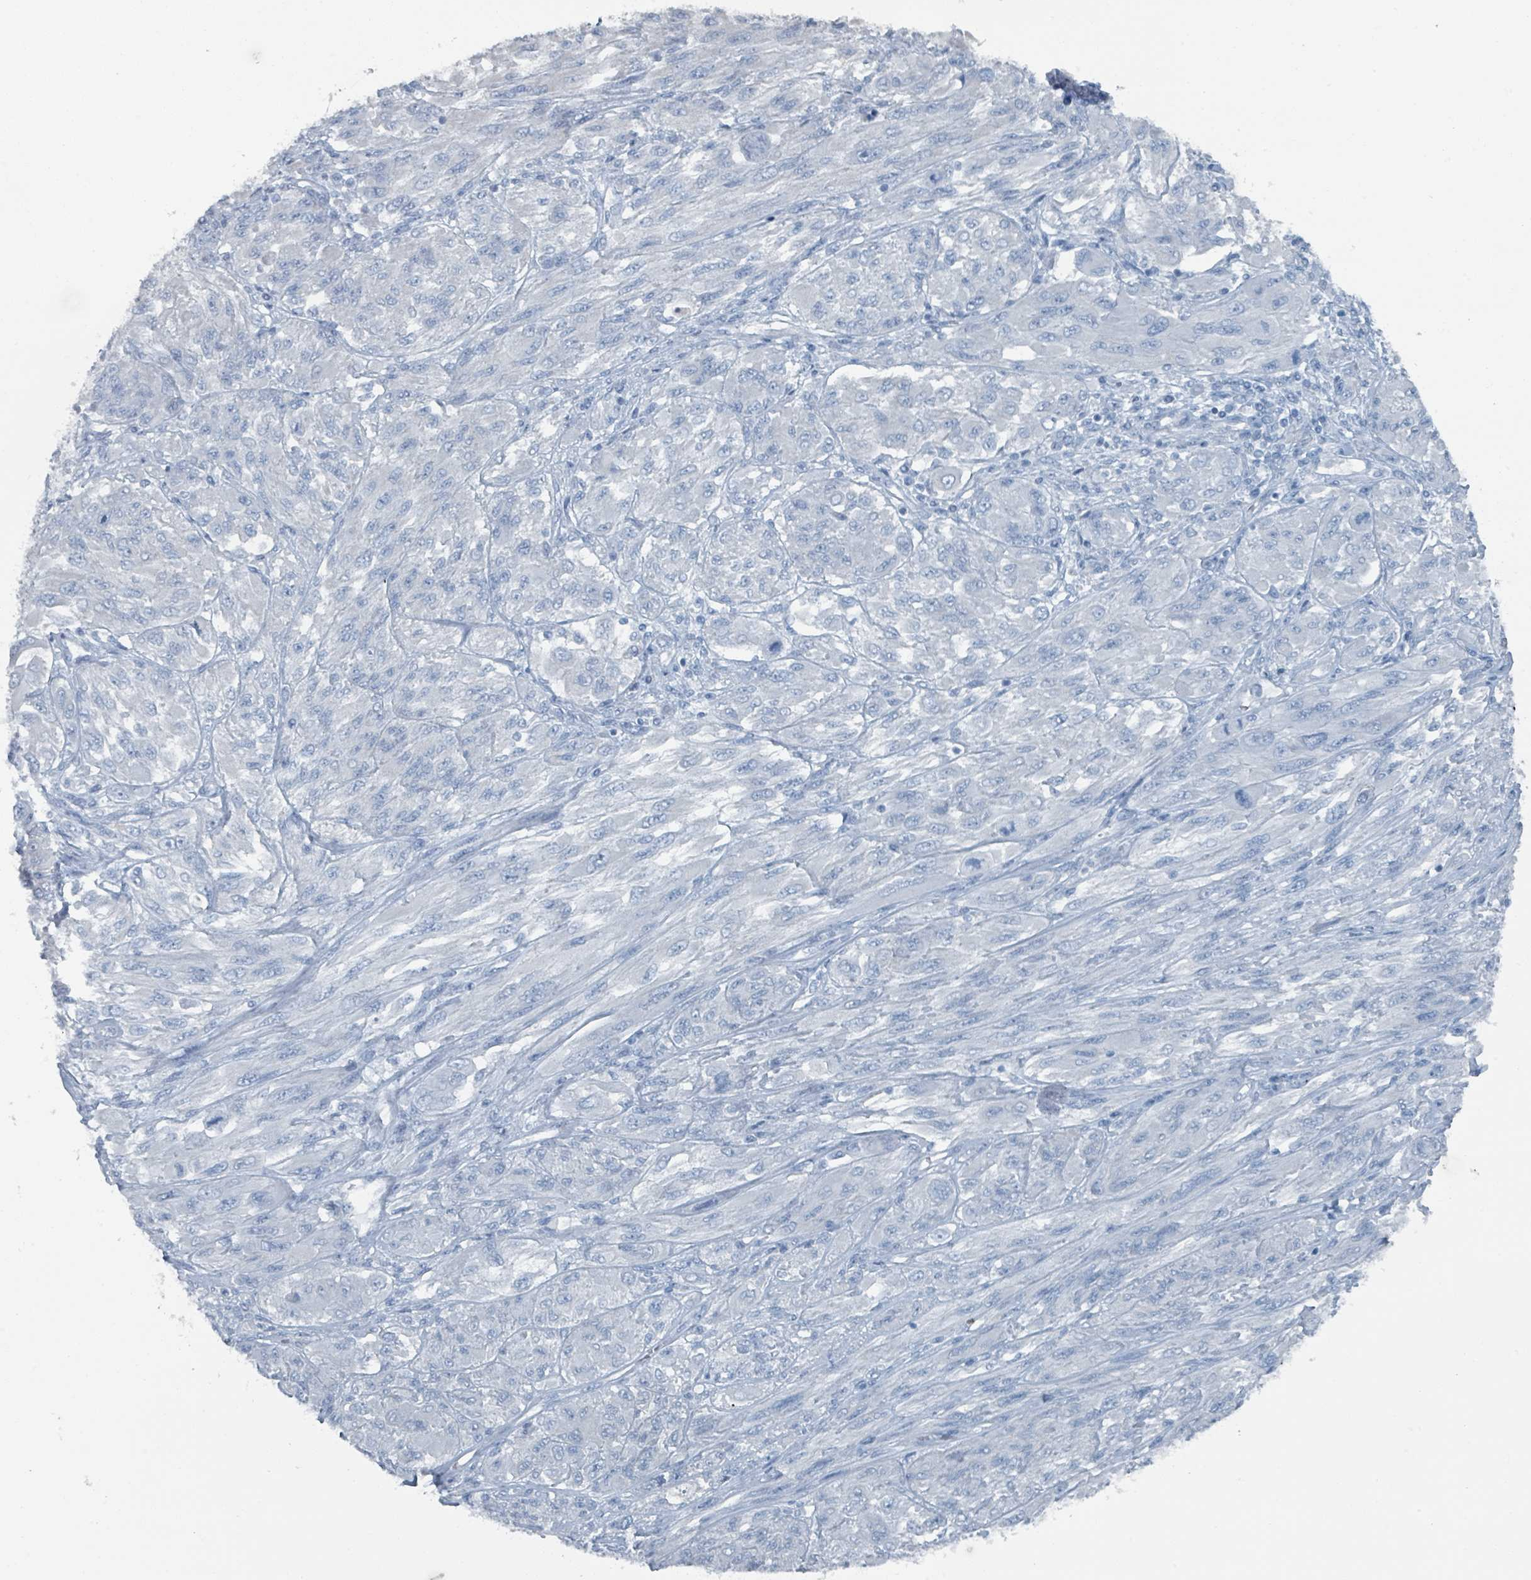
{"staining": {"intensity": "negative", "quantity": "none", "location": "none"}, "tissue": "melanoma", "cell_type": "Tumor cells", "image_type": "cancer", "snomed": [{"axis": "morphology", "description": "Malignant melanoma, NOS"}, {"axis": "topography", "description": "Skin"}], "caption": "An immunohistochemistry photomicrograph of melanoma is shown. There is no staining in tumor cells of melanoma.", "gene": "GAMT", "patient": {"sex": "female", "age": 91}}